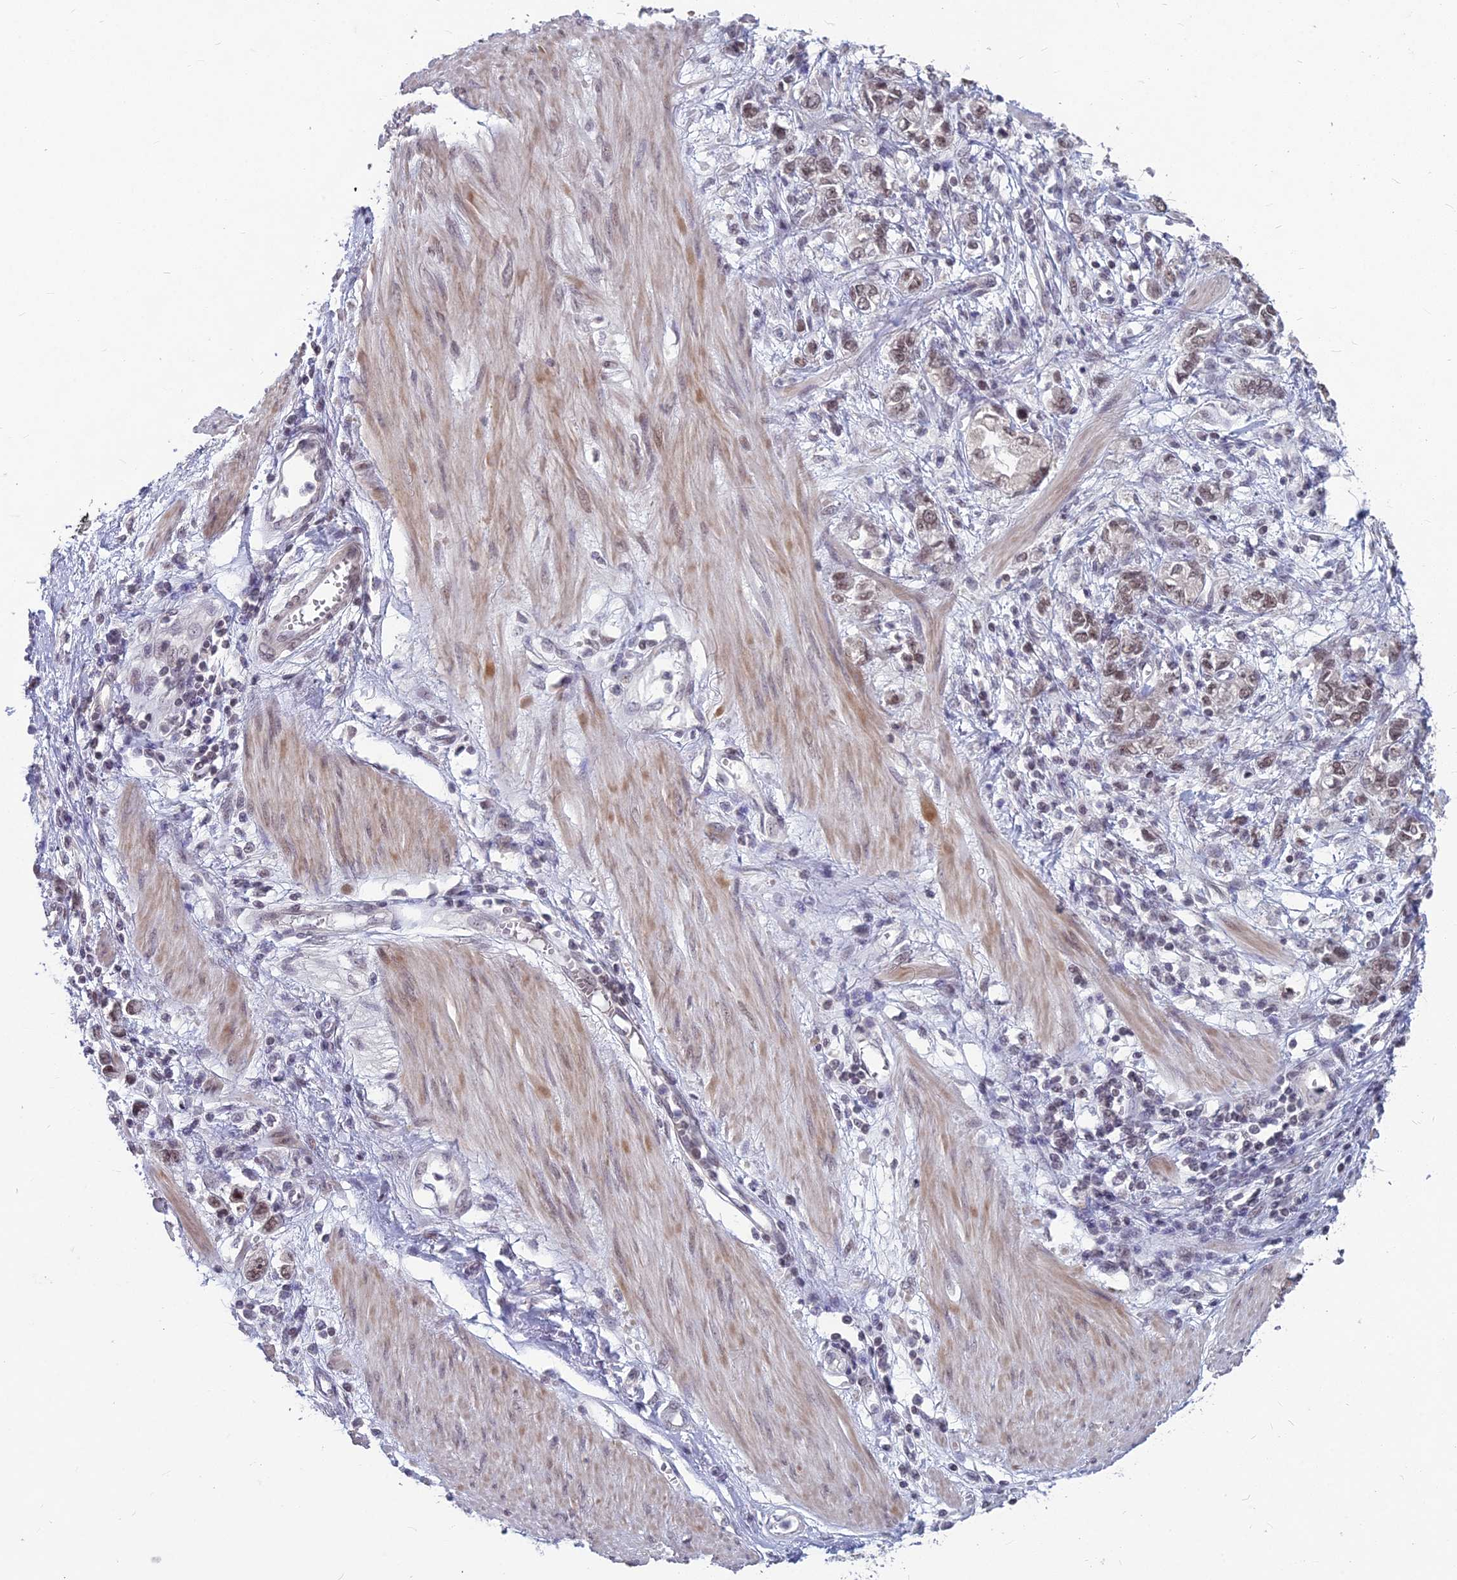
{"staining": {"intensity": "moderate", "quantity": "25%-75%", "location": "nuclear"}, "tissue": "stomach cancer", "cell_type": "Tumor cells", "image_type": "cancer", "snomed": [{"axis": "morphology", "description": "Adenocarcinoma, NOS"}, {"axis": "topography", "description": "Stomach"}], "caption": "Immunohistochemical staining of human stomach cancer displays moderate nuclear protein positivity in approximately 25%-75% of tumor cells. (DAB = brown stain, brightfield microscopy at high magnification).", "gene": "KAT7", "patient": {"sex": "female", "age": 76}}